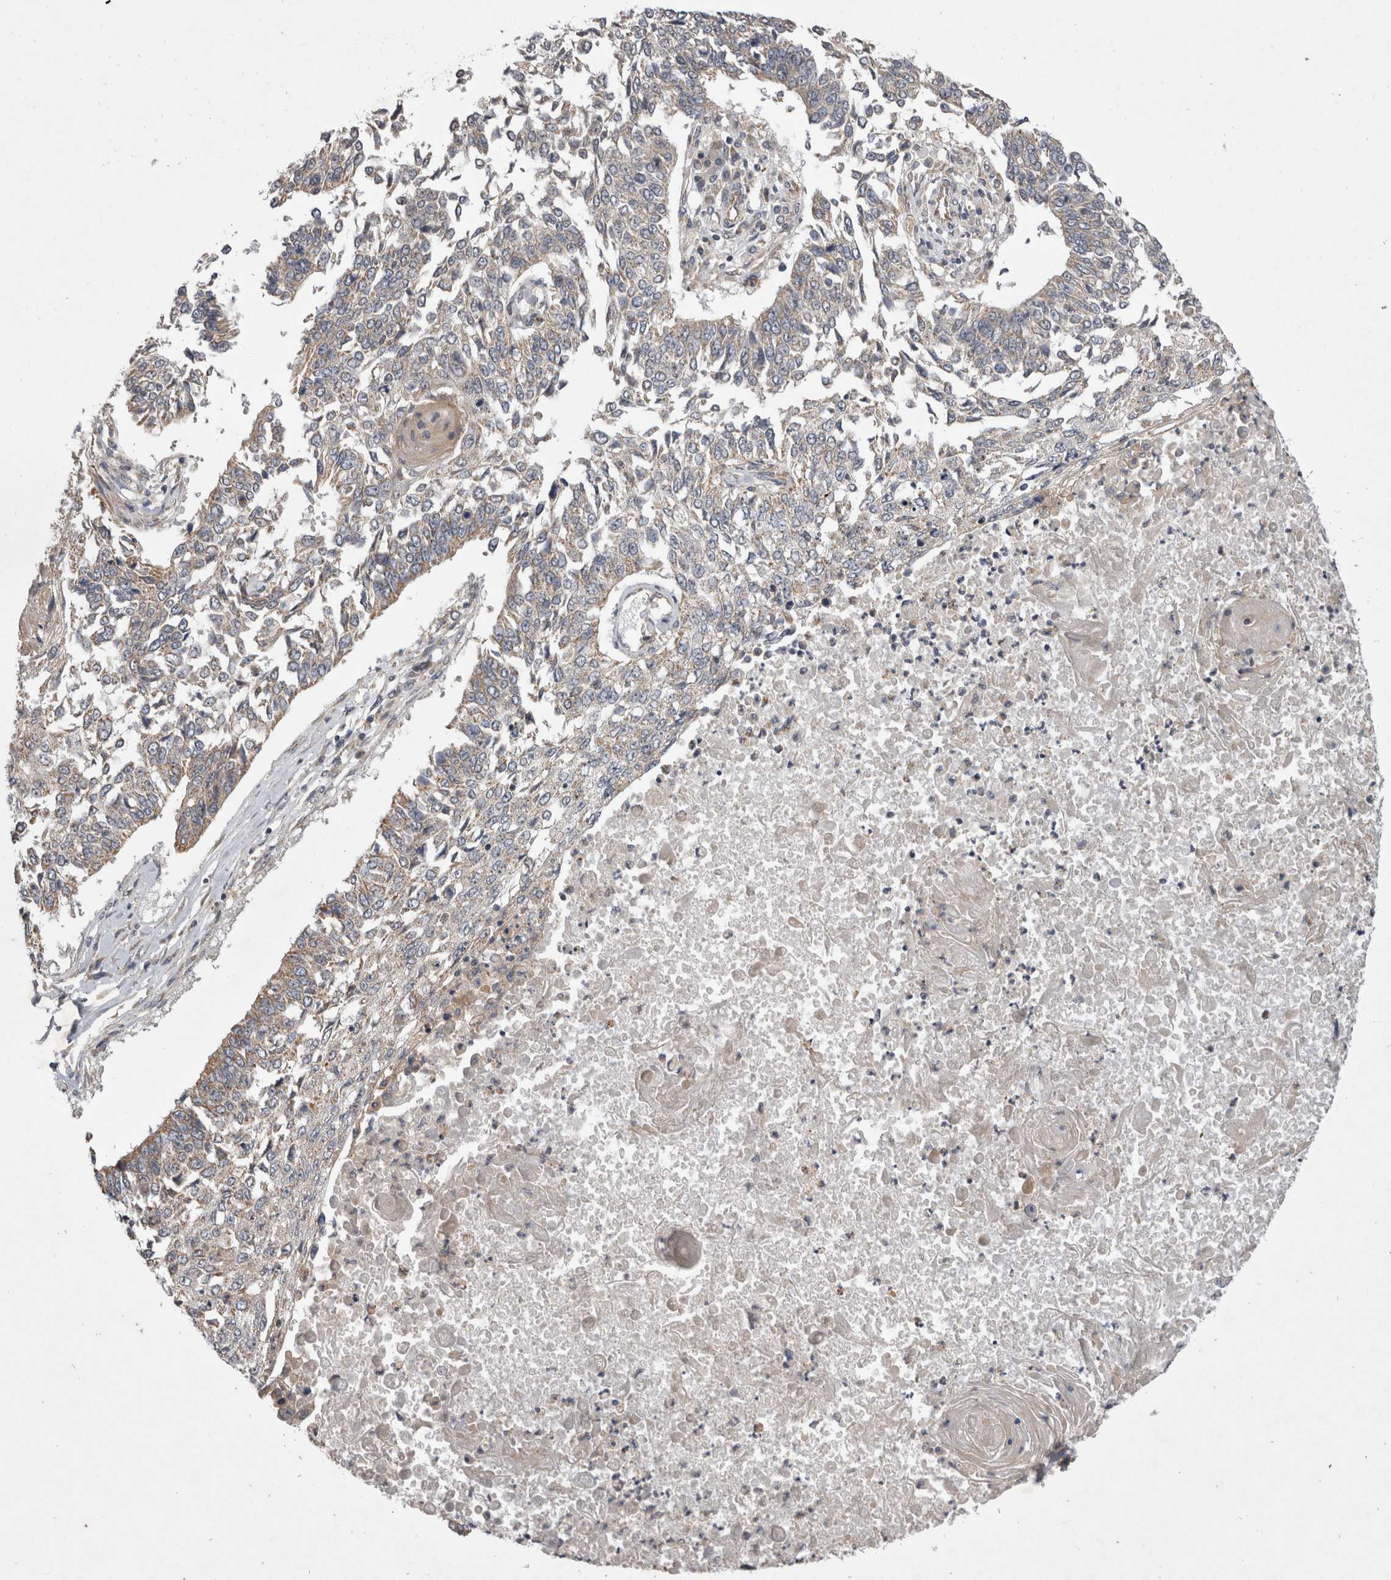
{"staining": {"intensity": "weak", "quantity": "25%-75%", "location": "cytoplasmic/membranous"}, "tissue": "lung cancer", "cell_type": "Tumor cells", "image_type": "cancer", "snomed": [{"axis": "morphology", "description": "Normal tissue, NOS"}, {"axis": "morphology", "description": "Squamous cell carcinoma, NOS"}, {"axis": "topography", "description": "Cartilage tissue"}, {"axis": "topography", "description": "Bronchus"}, {"axis": "topography", "description": "Lung"}, {"axis": "topography", "description": "Peripheral nerve tissue"}], "caption": "Human lung cancer (squamous cell carcinoma) stained for a protein (brown) reveals weak cytoplasmic/membranous positive staining in about 25%-75% of tumor cells.", "gene": "TSPOAP1", "patient": {"sex": "female", "age": 49}}